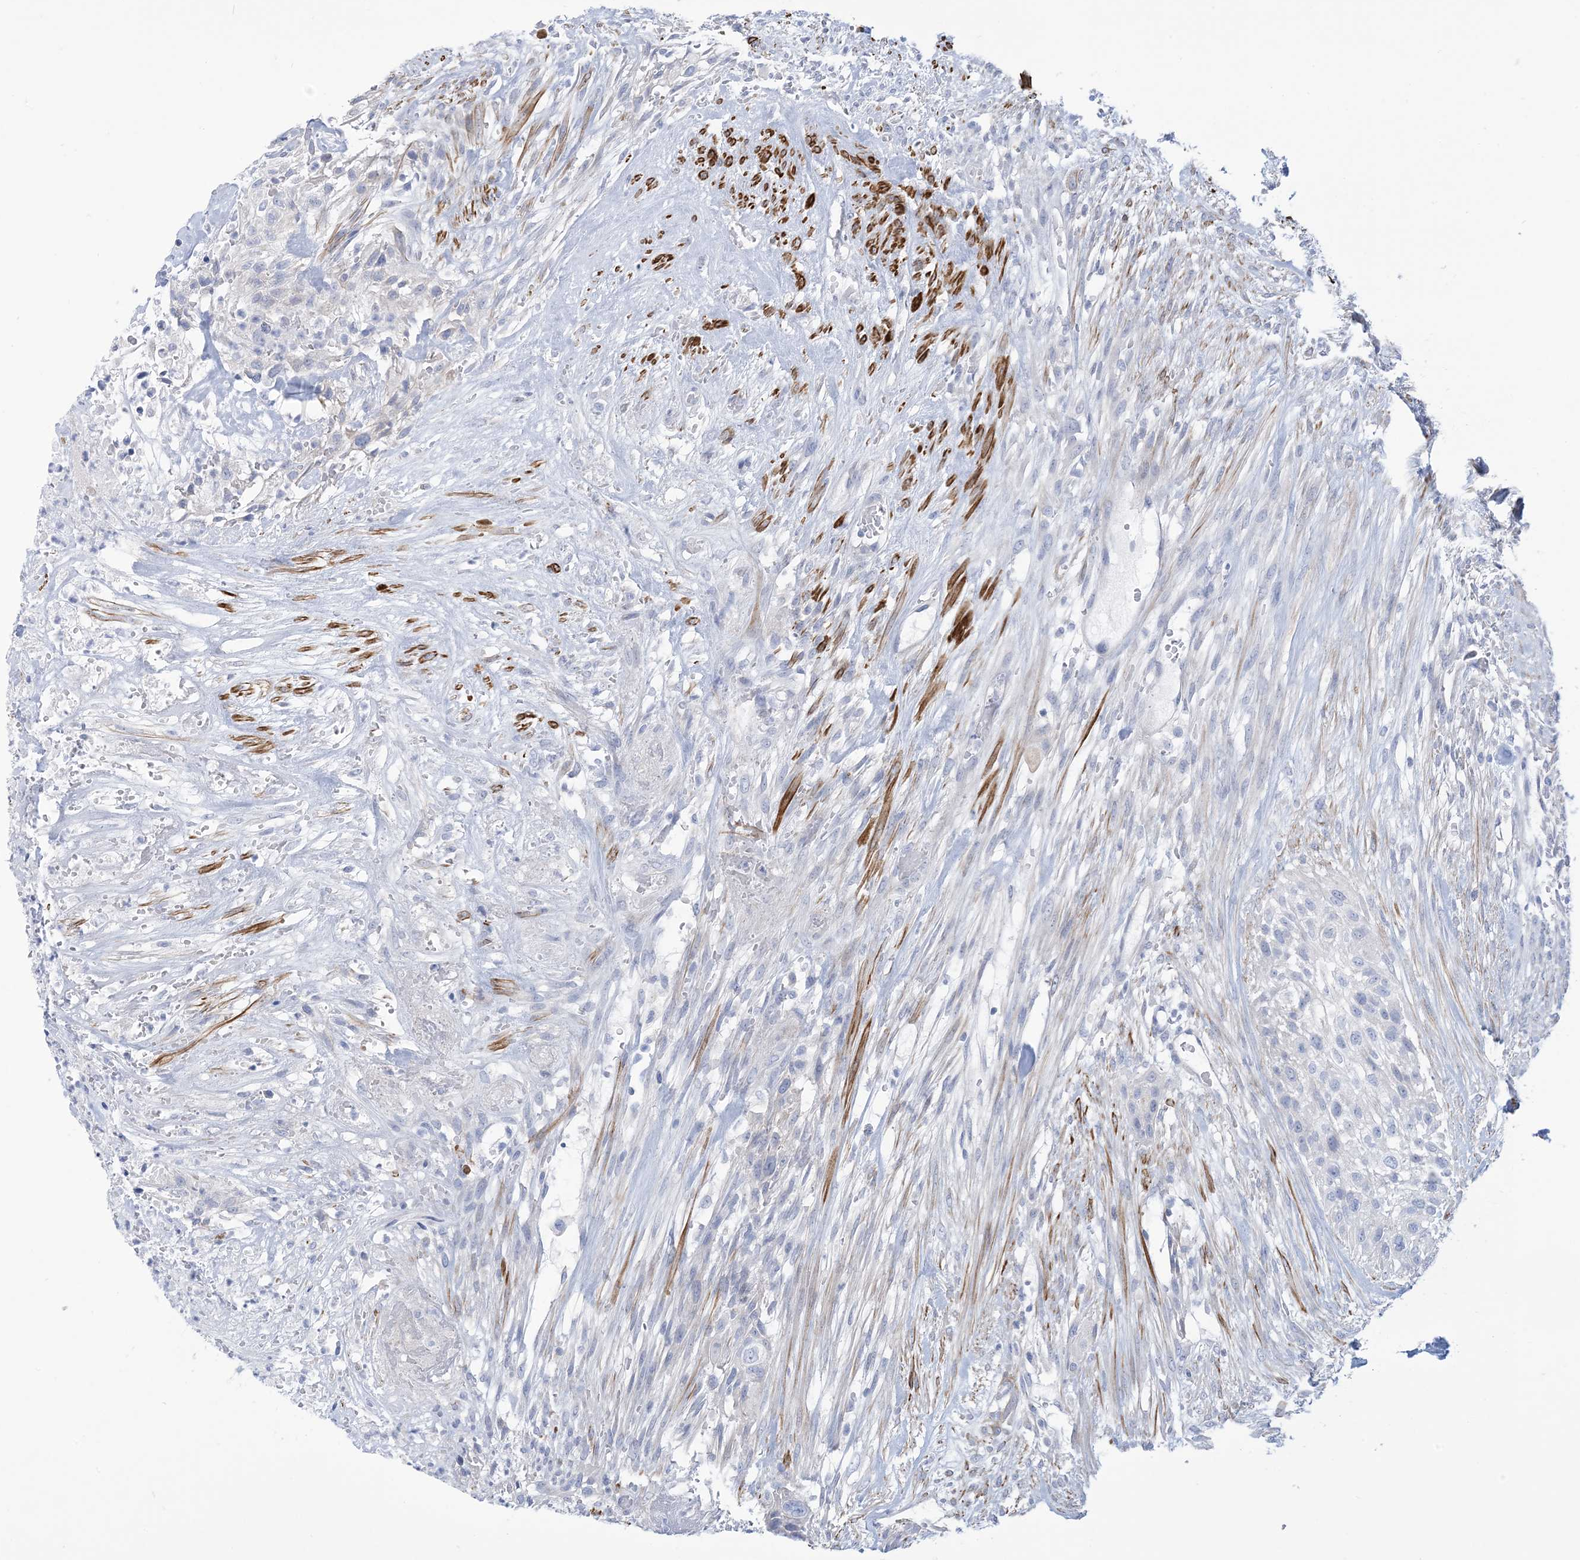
{"staining": {"intensity": "negative", "quantity": "none", "location": "none"}, "tissue": "urothelial cancer", "cell_type": "Tumor cells", "image_type": "cancer", "snomed": [{"axis": "morphology", "description": "Urothelial carcinoma, High grade"}, {"axis": "topography", "description": "Urinary bladder"}], "caption": "Tumor cells show no significant positivity in urothelial carcinoma (high-grade).", "gene": "MARS2", "patient": {"sex": "male", "age": 35}}